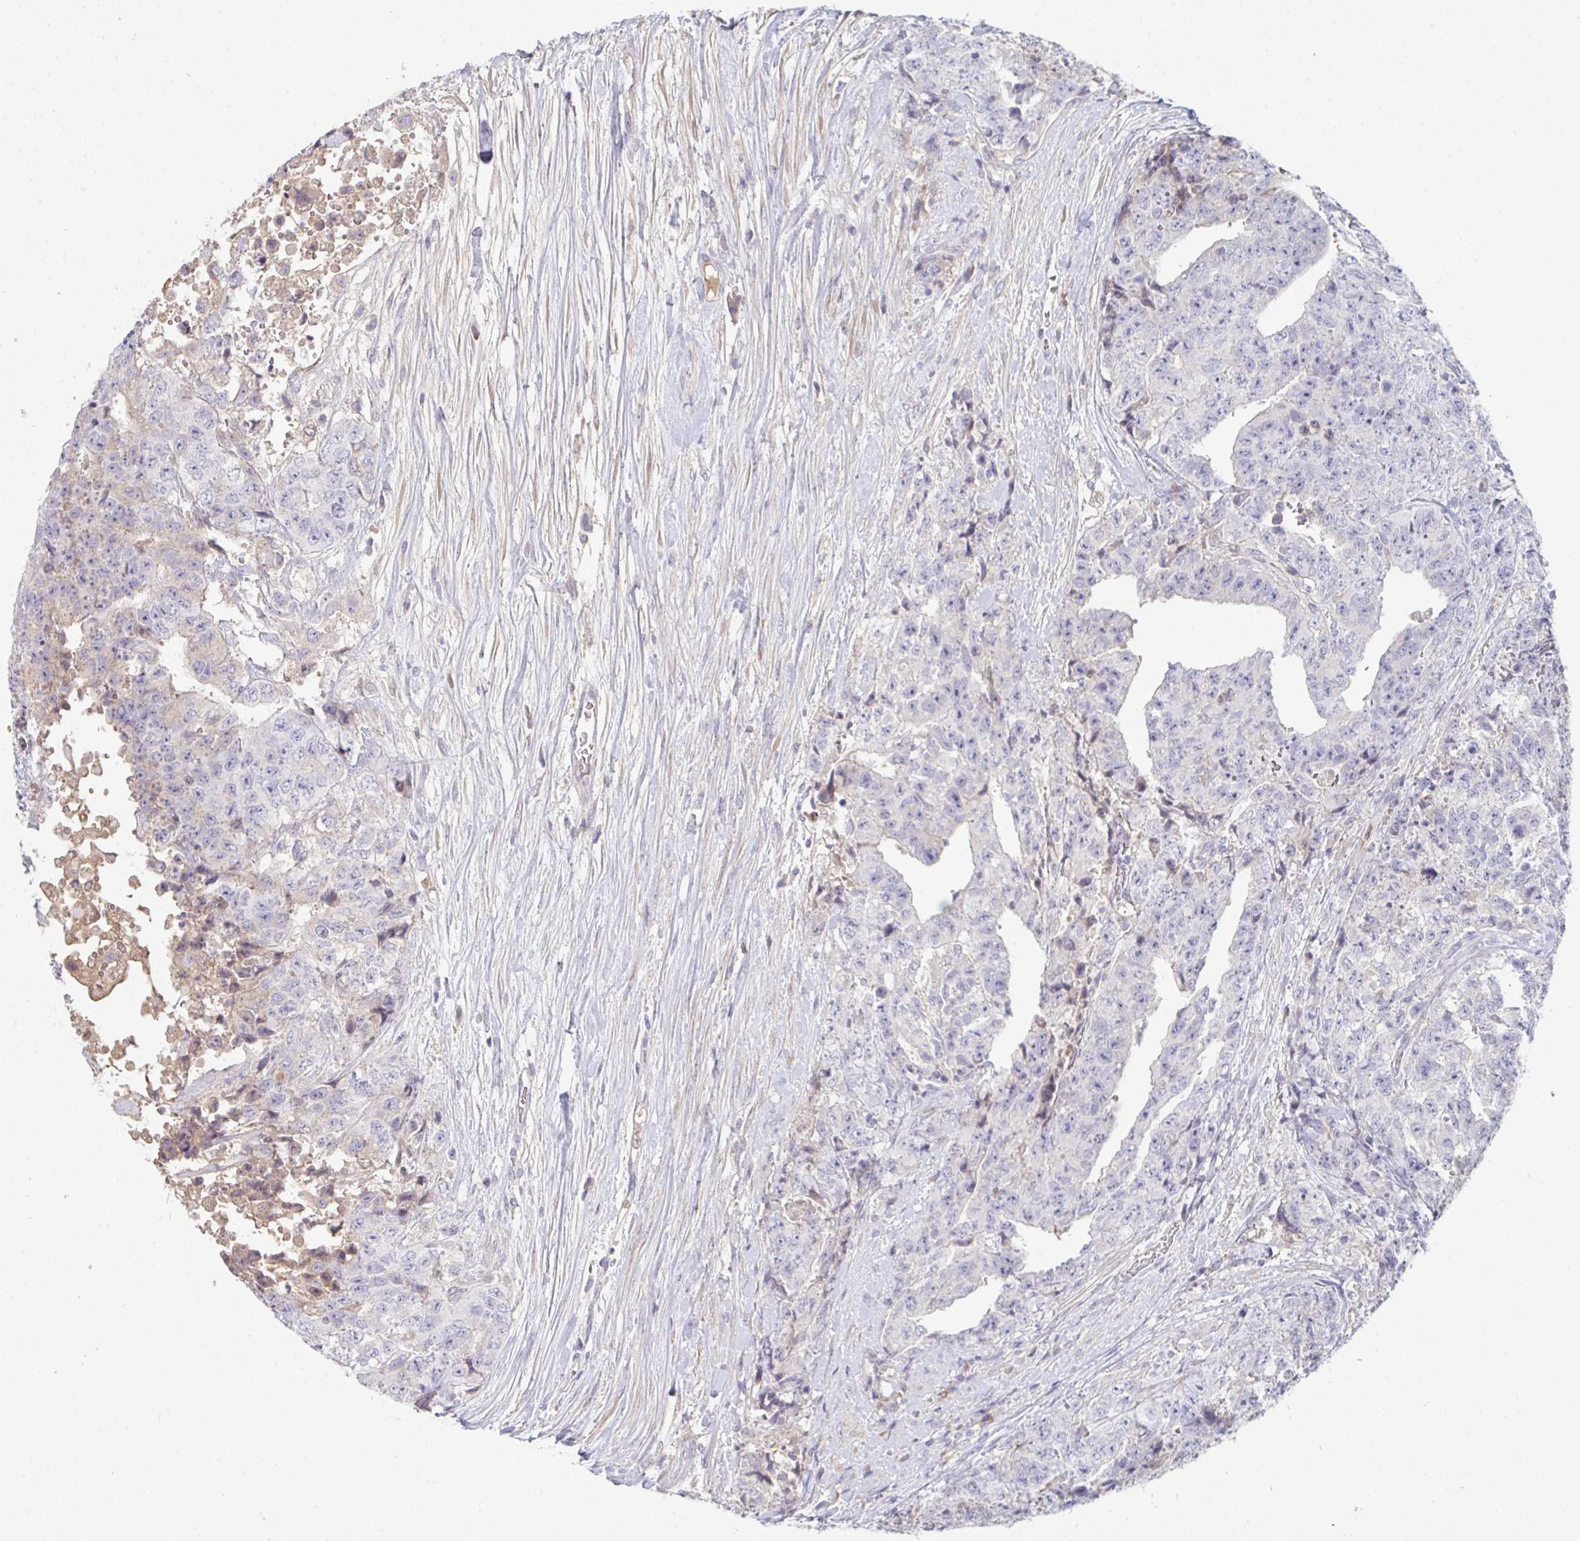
{"staining": {"intensity": "negative", "quantity": "none", "location": "none"}, "tissue": "testis cancer", "cell_type": "Tumor cells", "image_type": "cancer", "snomed": [{"axis": "morphology", "description": "Carcinoma, Embryonal, NOS"}, {"axis": "topography", "description": "Testis"}], "caption": "Testis embryonal carcinoma was stained to show a protein in brown. There is no significant positivity in tumor cells. (DAB (3,3'-diaminobenzidine) IHC with hematoxylin counter stain).", "gene": "HGFAC", "patient": {"sex": "male", "age": 24}}